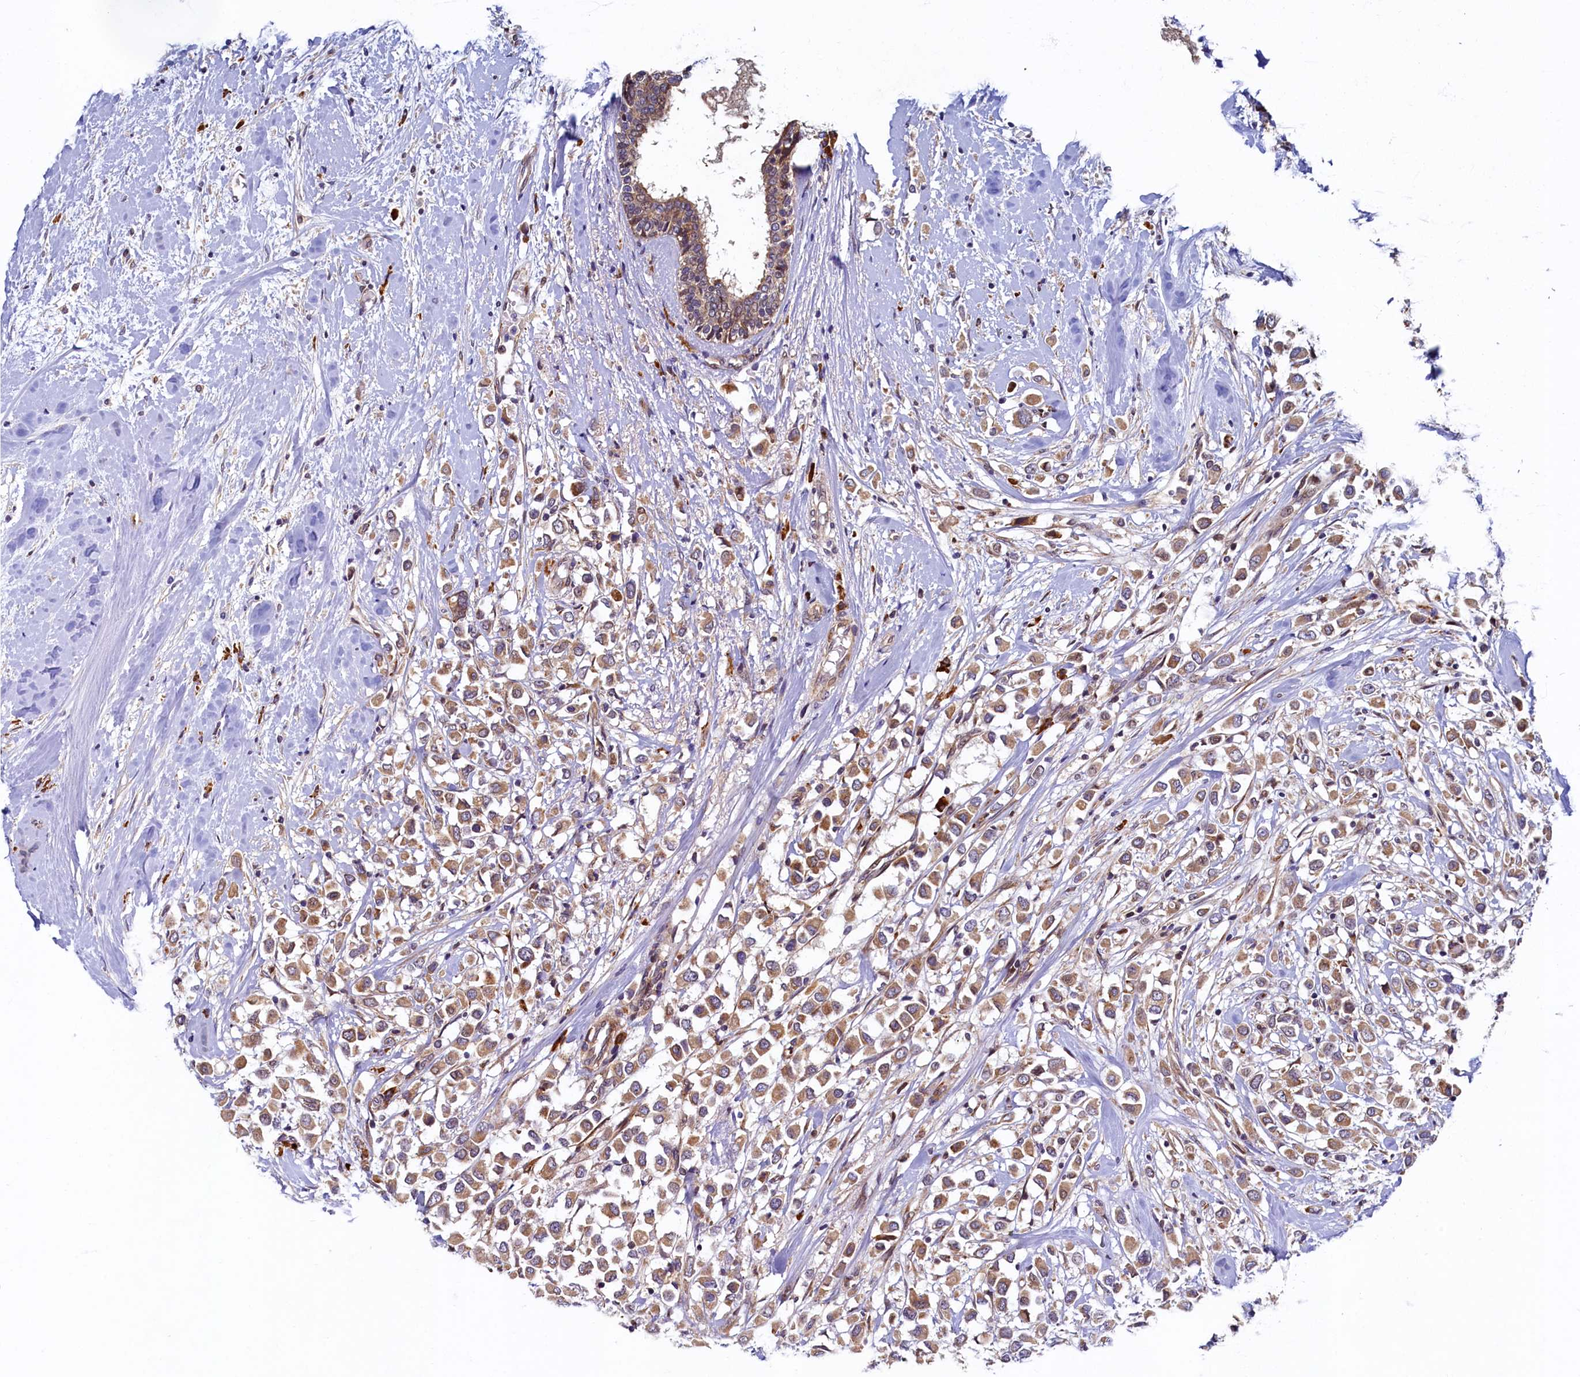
{"staining": {"intensity": "moderate", "quantity": ">75%", "location": "cytoplasmic/membranous"}, "tissue": "breast cancer", "cell_type": "Tumor cells", "image_type": "cancer", "snomed": [{"axis": "morphology", "description": "Duct carcinoma"}, {"axis": "topography", "description": "Breast"}], "caption": "Moderate cytoplasmic/membranous staining for a protein is appreciated in about >75% of tumor cells of breast cancer (invasive ductal carcinoma) using immunohistochemistry (IHC).", "gene": "SLC16A14", "patient": {"sex": "female", "age": 87}}